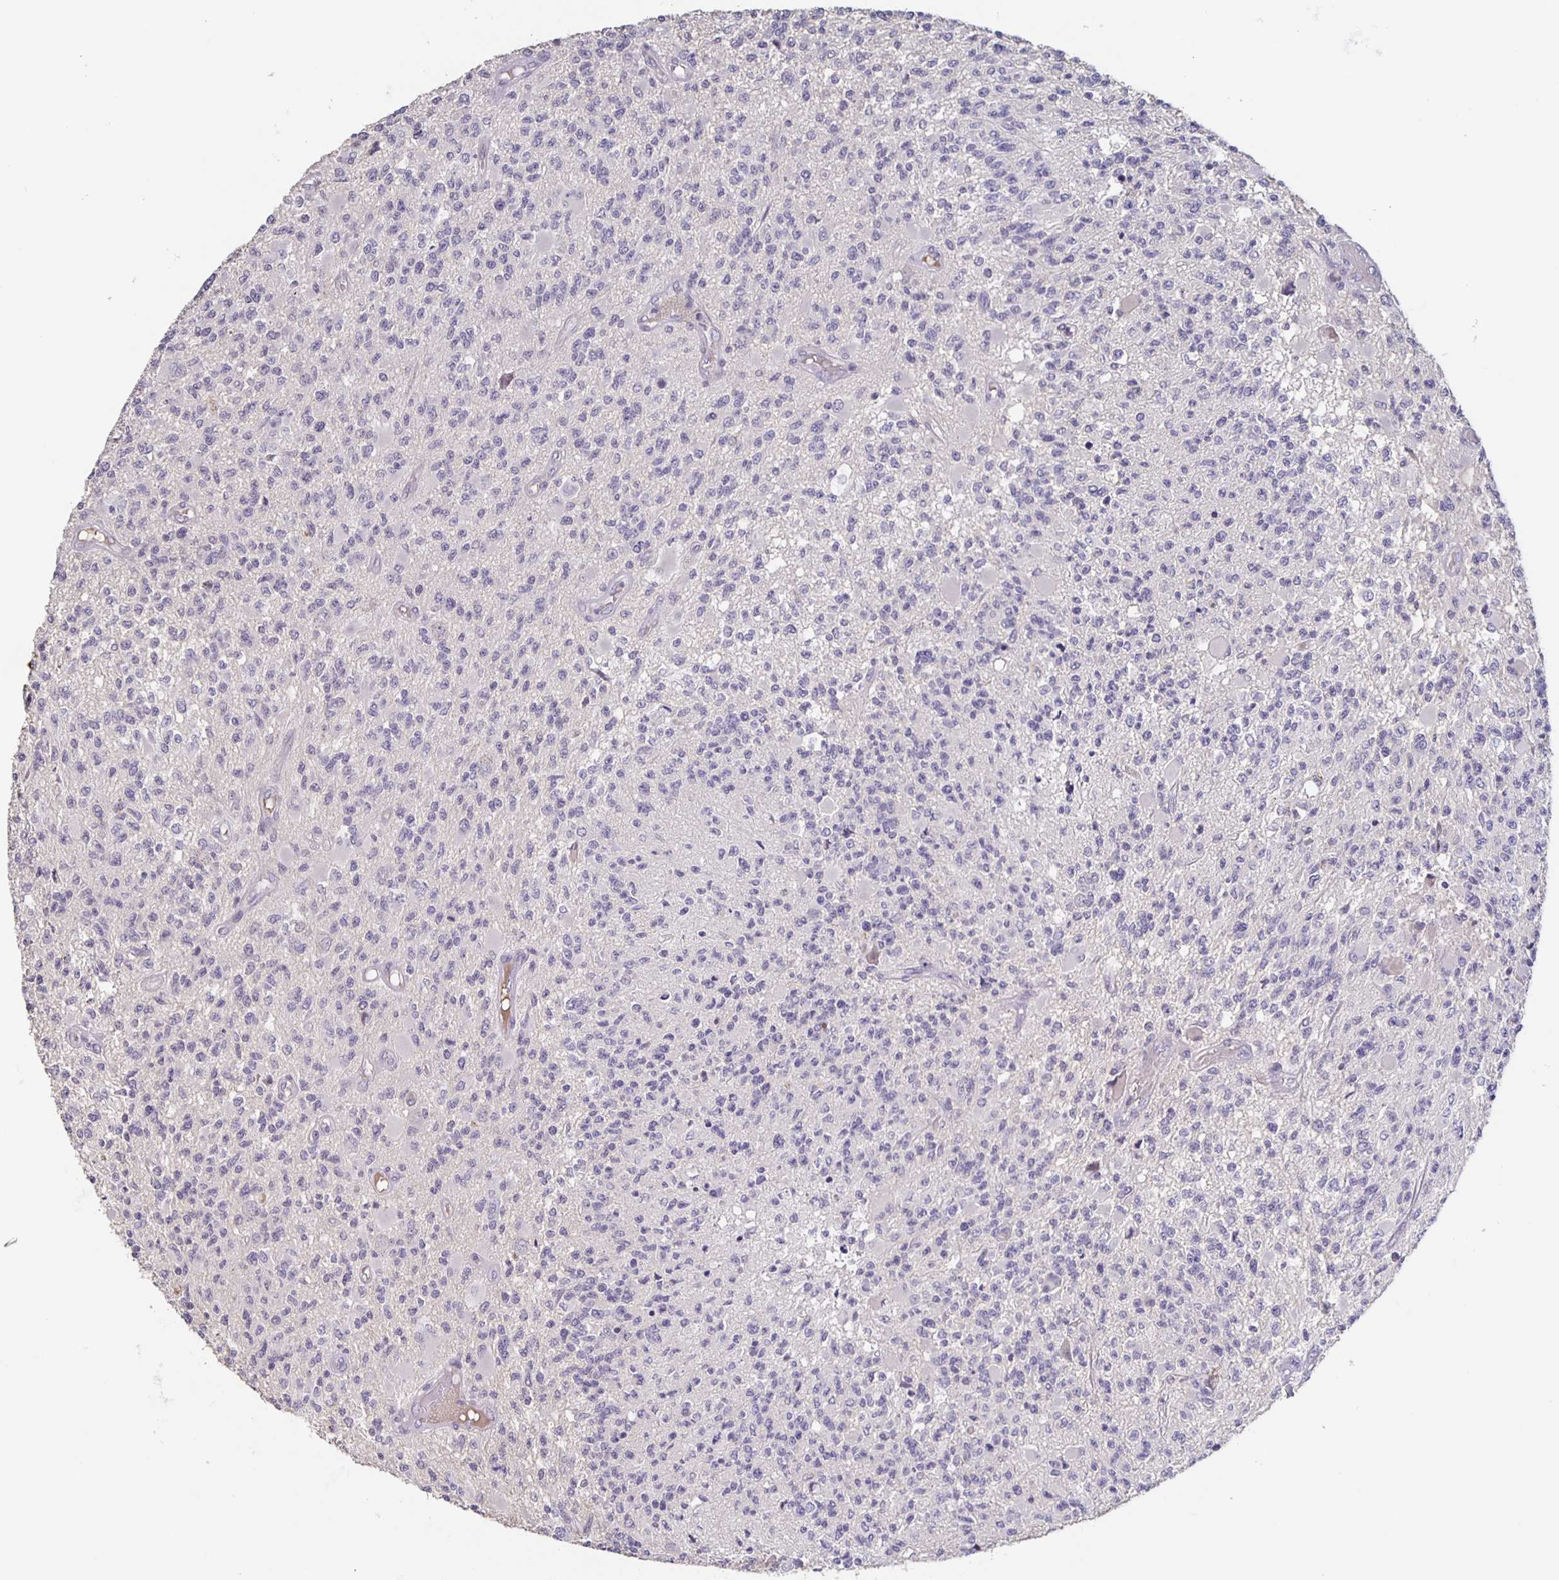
{"staining": {"intensity": "negative", "quantity": "none", "location": "none"}, "tissue": "glioma", "cell_type": "Tumor cells", "image_type": "cancer", "snomed": [{"axis": "morphology", "description": "Glioma, malignant, High grade"}, {"axis": "topography", "description": "Brain"}], "caption": "The IHC photomicrograph has no significant staining in tumor cells of malignant high-grade glioma tissue. The staining was performed using DAB (3,3'-diaminobenzidine) to visualize the protein expression in brown, while the nuclei were stained in blue with hematoxylin (Magnification: 20x).", "gene": "INSL5", "patient": {"sex": "female", "age": 63}}